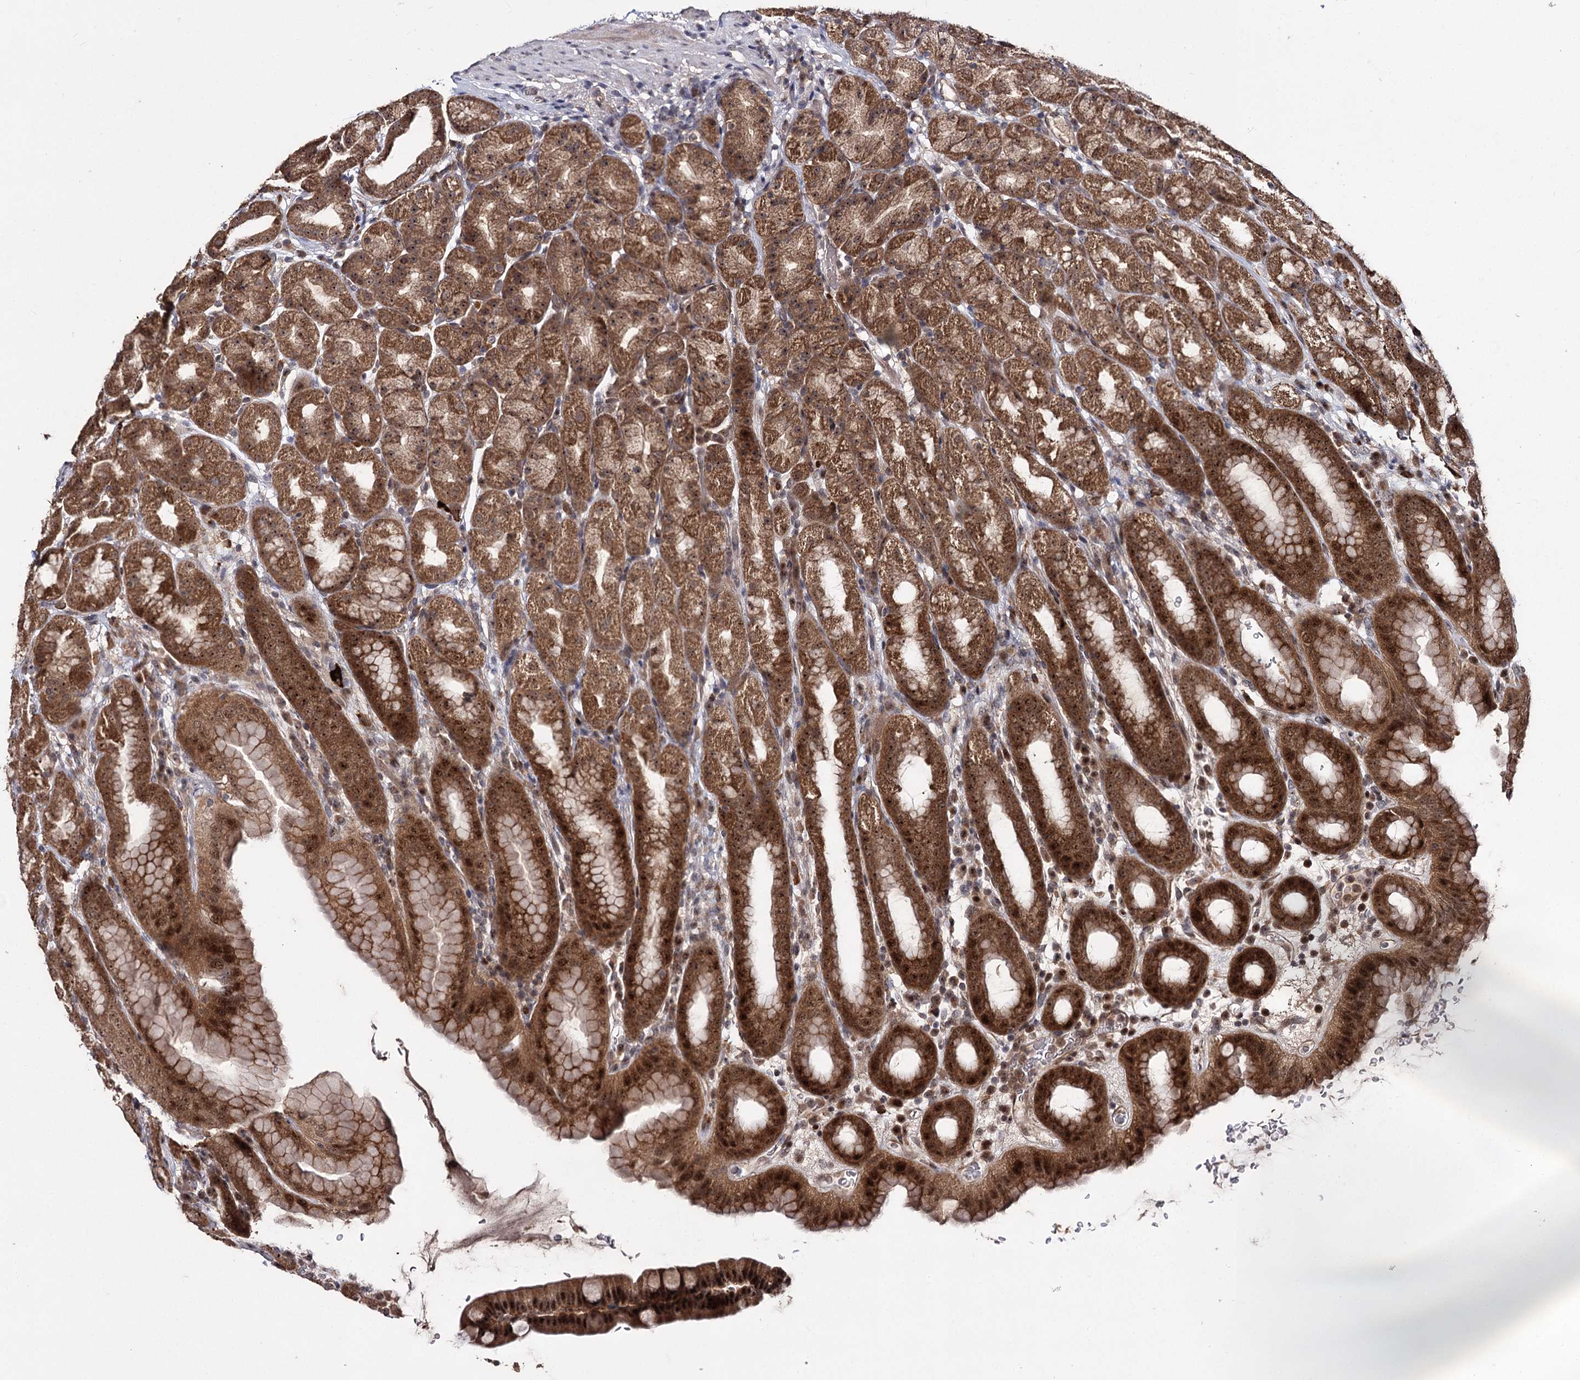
{"staining": {"intensity": "strong", "quantity": ">75%", "location": "cytoplasmic/membranous,nuclear"}, "tissue": "stomach", "cell_type": "Glandular cells", "image_type": "normal", "snomed": [{"axis": "morphology", "description": "Normal tissue, NOS"}, {"axis": "topography", "description": "Stomach, upper"}], "caption": "An IHC image of benign tissue is shown. Protein staining in brown shows strong cytoplasmic/membranous,nuclear positivity in stomach within glandular cells. Using DAB (3,3'-diaminobenzidine) (brown) and hematoxylin (blue) stains, captured at high magnification using brightfield microscopy.", "gene": "MKNK2", "patient": {"sex": "male", "age": 68}}